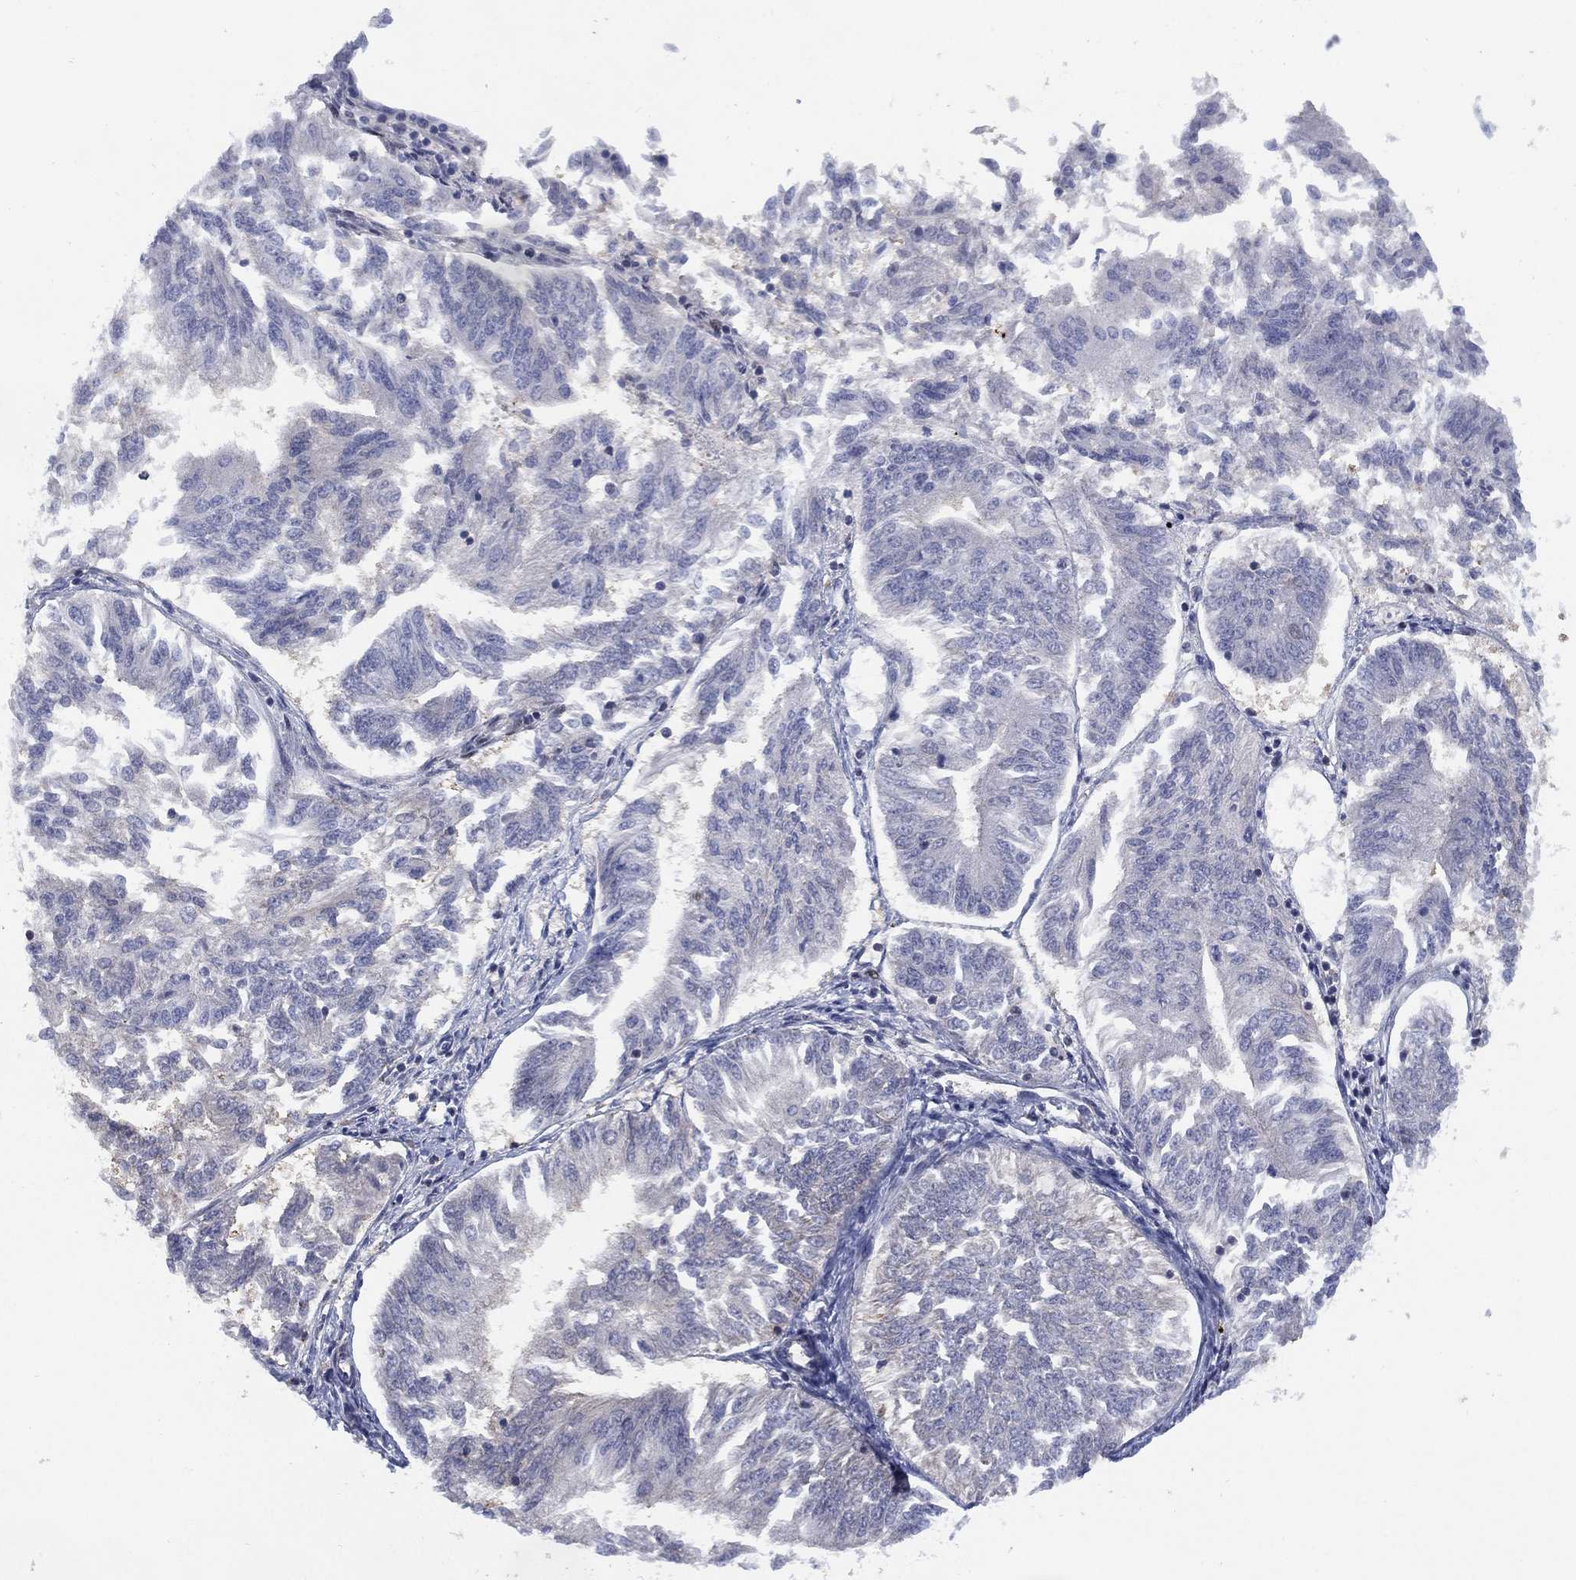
{"staining": {"intensity": "negative", "quantity": "none", "location": "none"}, "tissue": "endometrial cancer", "cell_type": "Tumor cells", "image_type": "cancer", "snomed": [{"axis": "morphology", "description": "Adenocarcinoma, NOS"}, {"axis": "topography", "description": "Endometrium"}], "caption": "Immunohistochemistry image of endometrial adenocarcinoma stained for a protein (brown), which demonstrates no positivity in tumor cells.", "gene": "SLC4A4", "patient": {"sex": "female", "age": 58}}